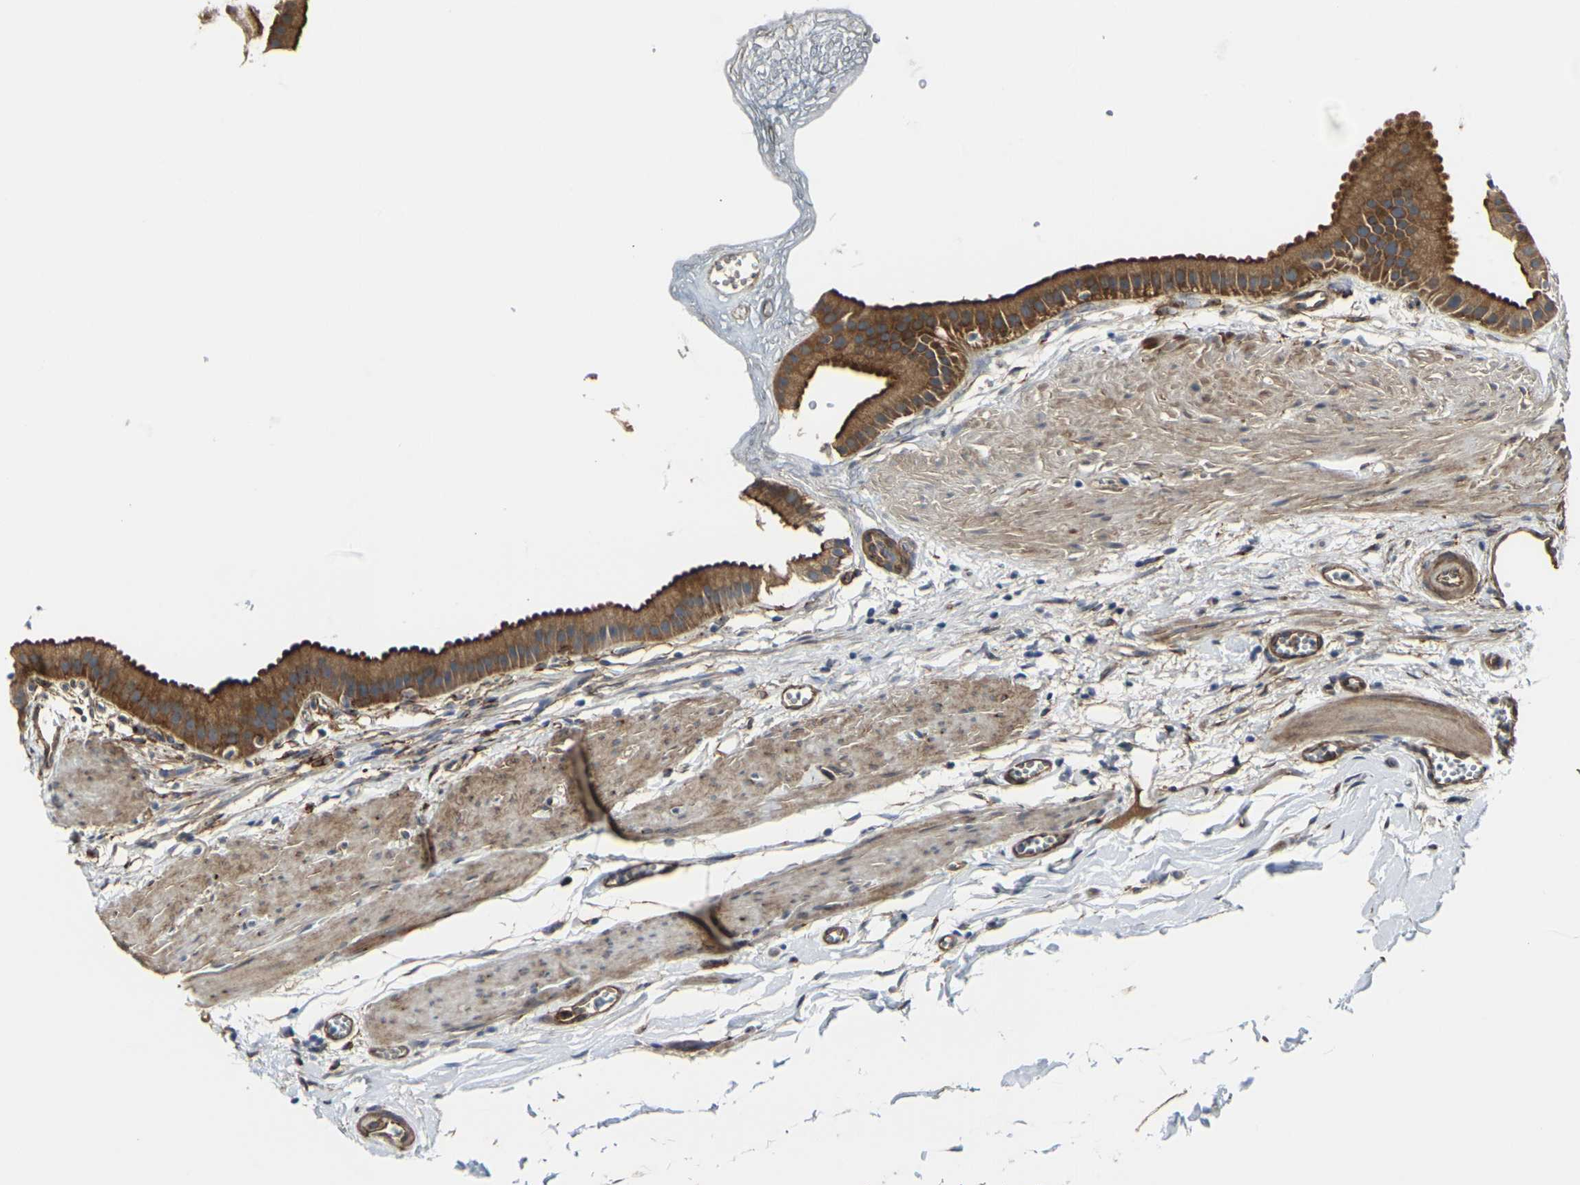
{"staining": {"intensity": "strong", "quantity": ">75%", "location": "cytoplasmic/membranous"}, "tissue": "gallbladder", "cell_type": "Glandular cells", "image_type": "normal", "snomed": [{"axis": "morphology", "description": "Normal tissue, NOS"}, {"axis": "topography", "description": "Gallbladder"}], "caption": "The micrograph displays a brown stain indicating the presence of a protein in the cytoplasmic/membranous of glandular cells in gallbladder.", "gene": "MYOF", "patient": {"sex": "female", "age": 64}}